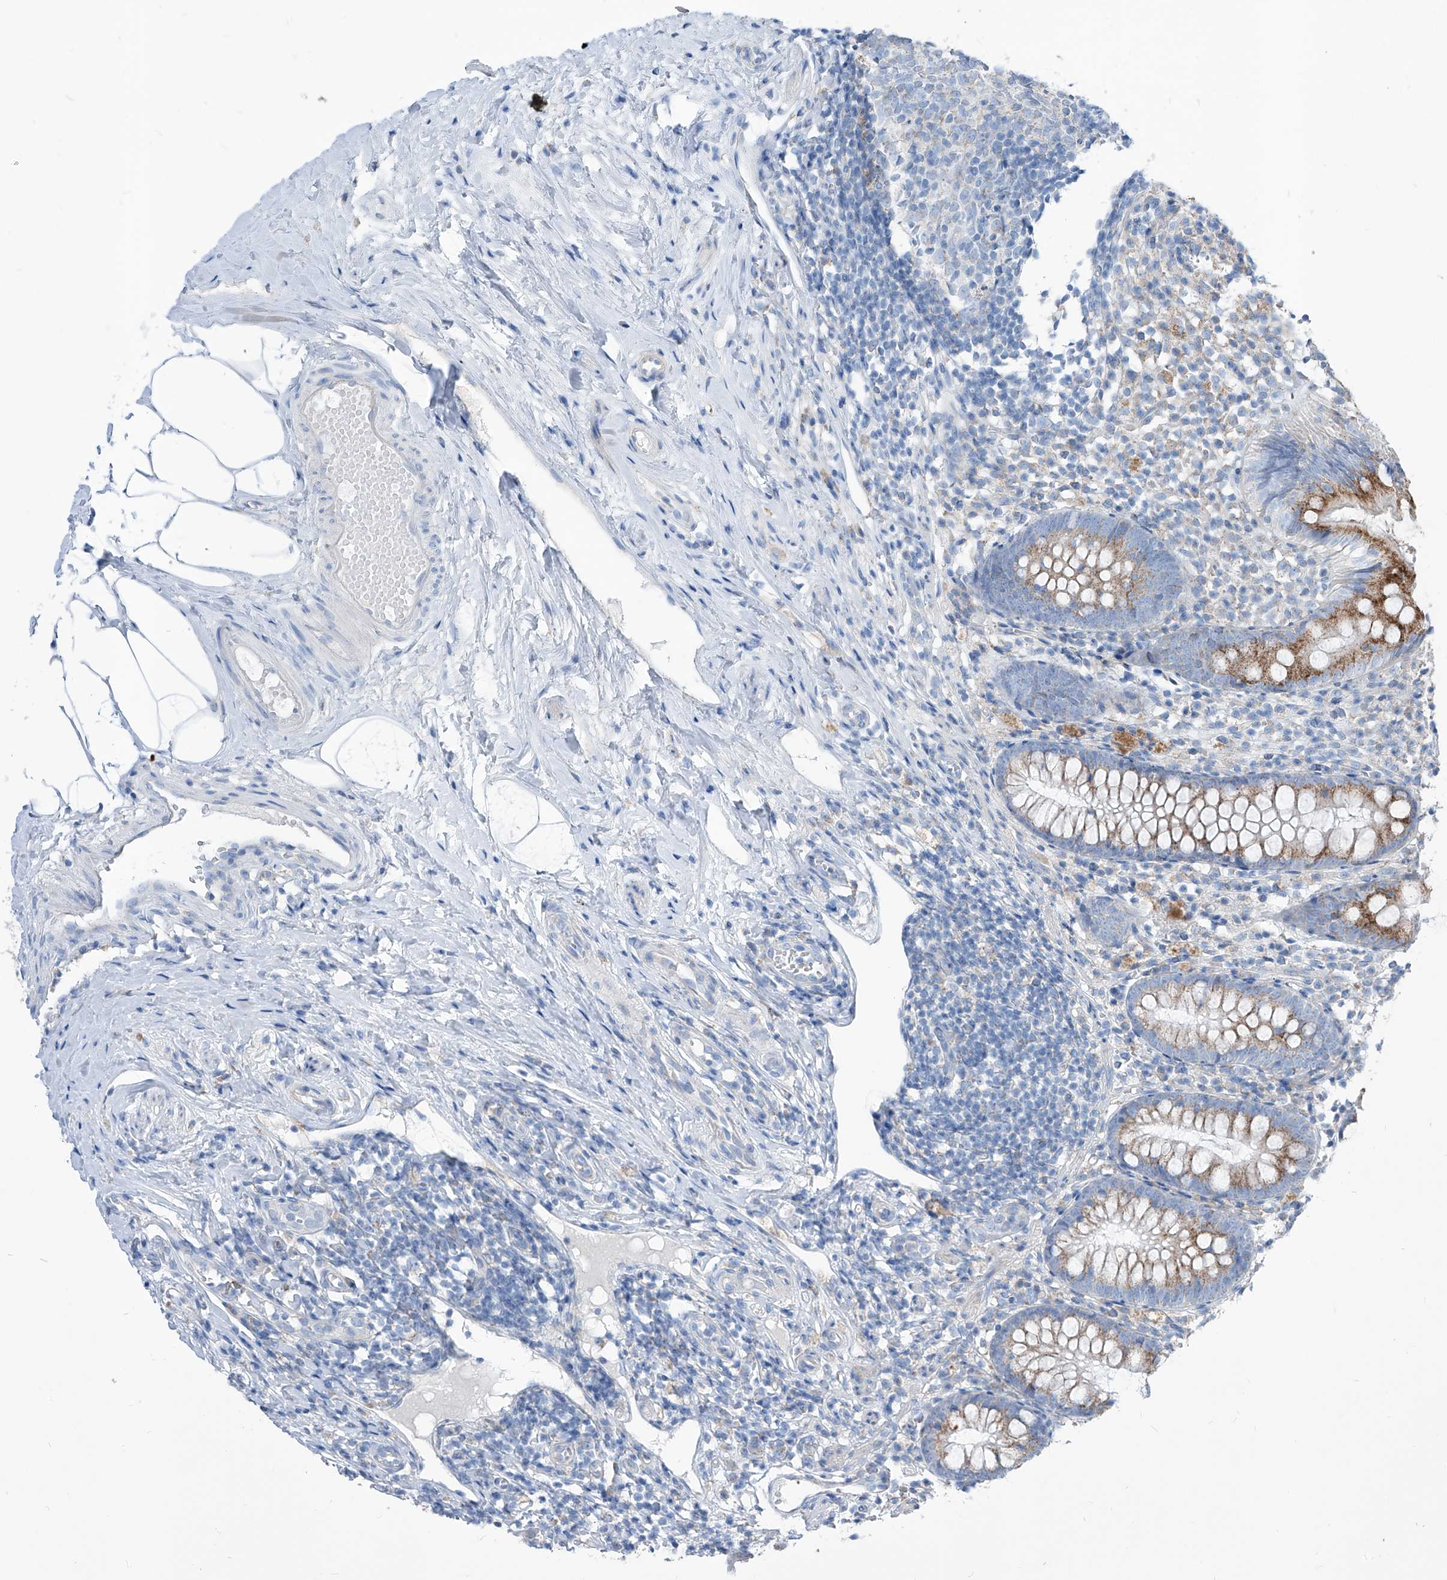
{"staining": {"intensity": "moderate", "quantity": "25%-75%", "location": "cytoplasmic/membranous"}, "tissue": "appendix", "cell_type": "Glandular cells", "image_type": "normal", "snomed": [{"axis": "morphology", "description": "Normal tissue, NOS"}, {"axis": "topography", "description": "Appendix"}], "caption": "Immunohistochemical staining of benign human appendix displays moderate cytoplasmic/membranous protein positivity in about 25%-75% of glandular cells. The staining is performed using DAB (3,3'-diaminobenzidine) brown chromogen to label protein expression. The nuclei are counter-stained blue using hematoxylin.", "gene": "AGPS", "patient": {"sex": "female", "age": 20}}